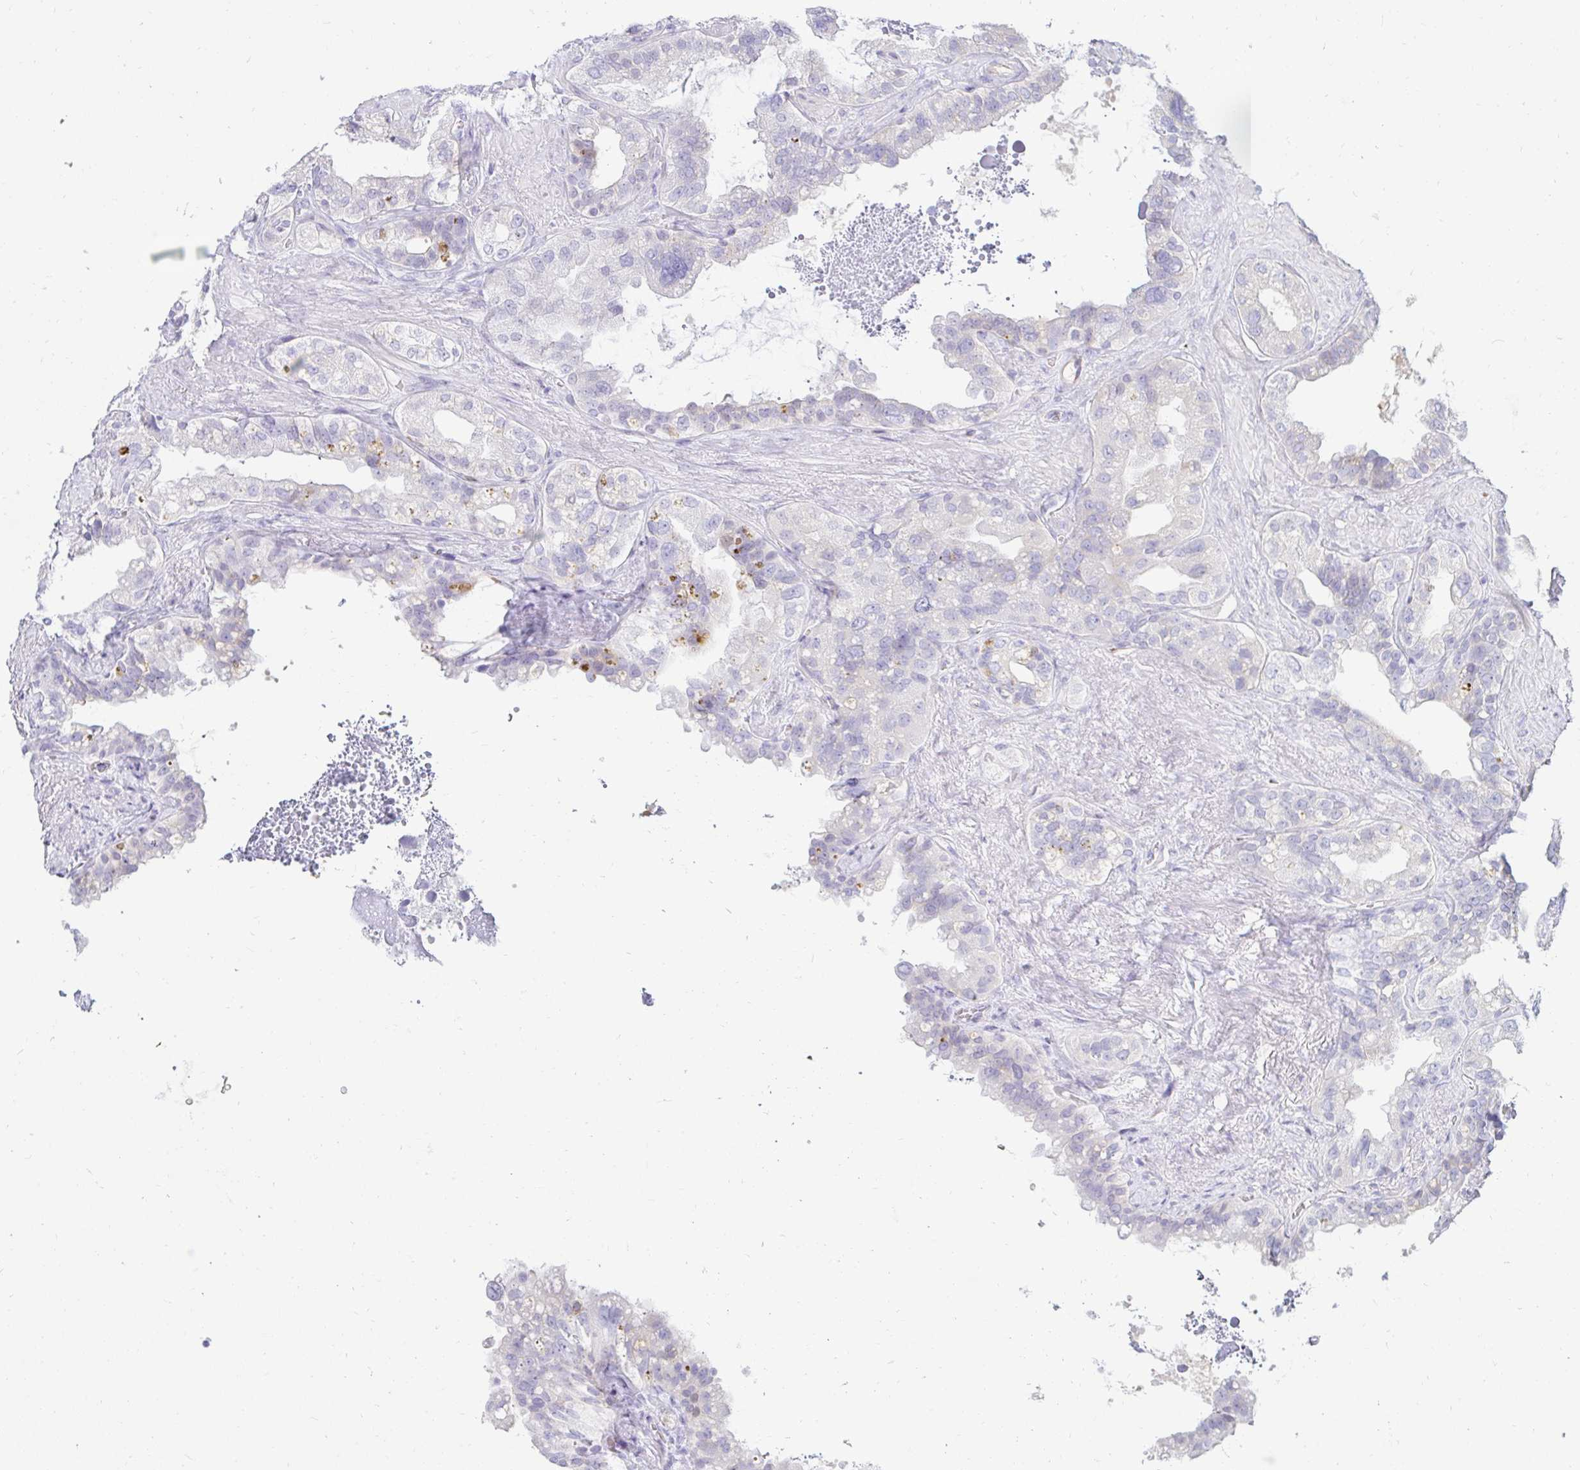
{"staining": {"intensity": "weak", "quantity": "<25%", "location": "cytoplasmic/membranous"}, "tissue": "seminal vesicle", "cell_type": "Glandular cells", "image_type": "normal", "snomed": [{"axis": "morphology", "description": "Normal tissue, NOS"}, {"axis": "topography", "description": "Seminal veicle"}, {"axis": "topography", "description": "Peripheral nerve tissue"}], "caption": "High magnification brightfield microscopy of benign seminal vesicle stained with DAB (brown) and counterstained with hematoxylin (blue): glandular cells show no significant staining.", "gene": "CAPSL", "patient": {"sex": "male", "age": 76}}